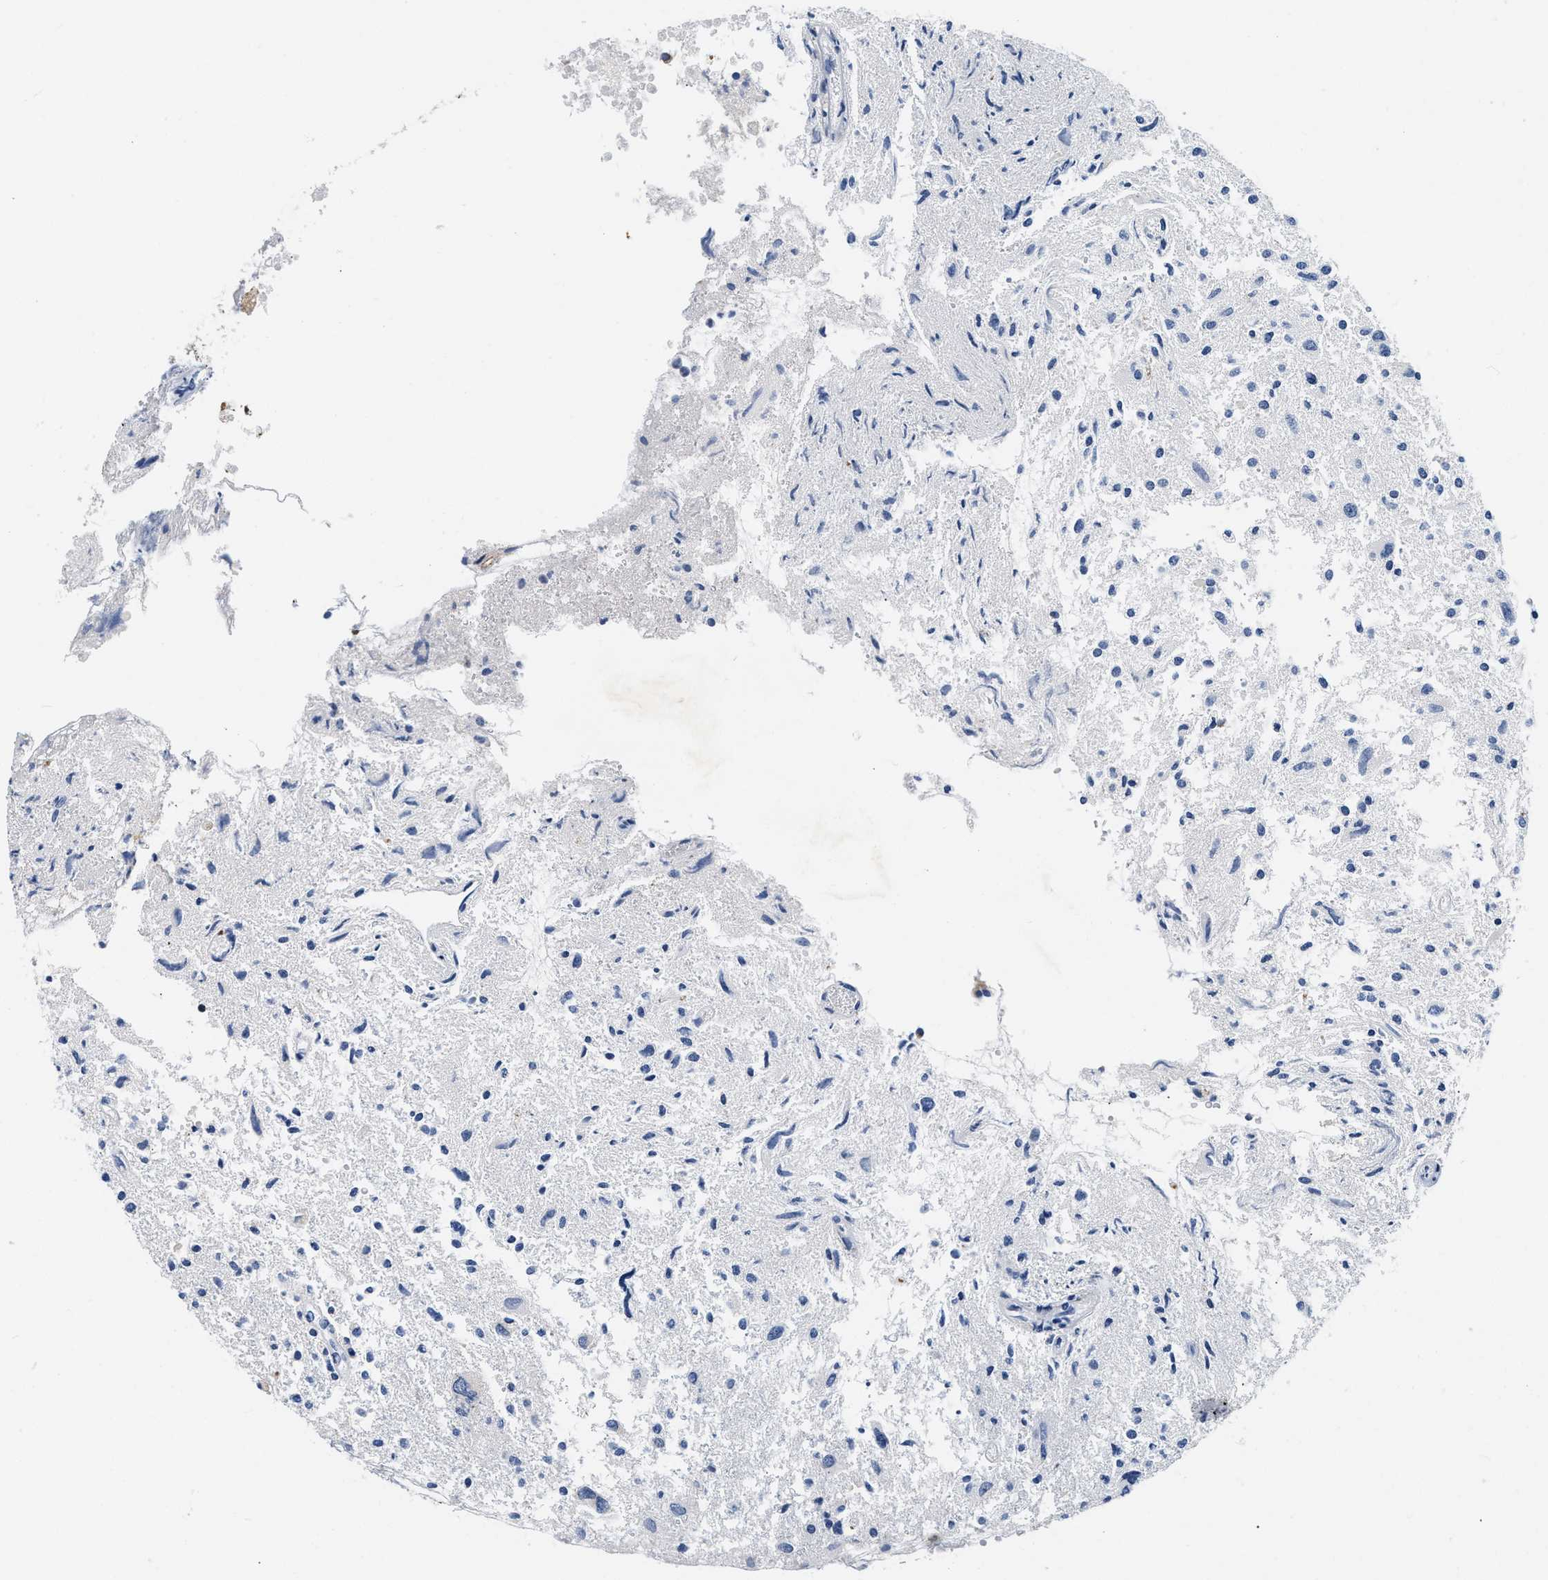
{"staining": {"intensity": "negative", "quantity": "none", "location": "none"}, "tissue": "glioma", "cell_type": "Tumor cells", "image_type": "cancer", "snomed": [{"axis": "morphology", "description": "Glioma, malignant, High grade"}, {"axis": "topography", "description": "Brain"}], "caption": "Immunohistochemistry micrograph of neoplastic tissue: malignant high-grade glioma stained with DAB (3,3'-diaminobenzidine) displays no significant protein positivity in tumor cells.", "gene": "PDP1", "patient": {"sex": "female", "age": 59}}